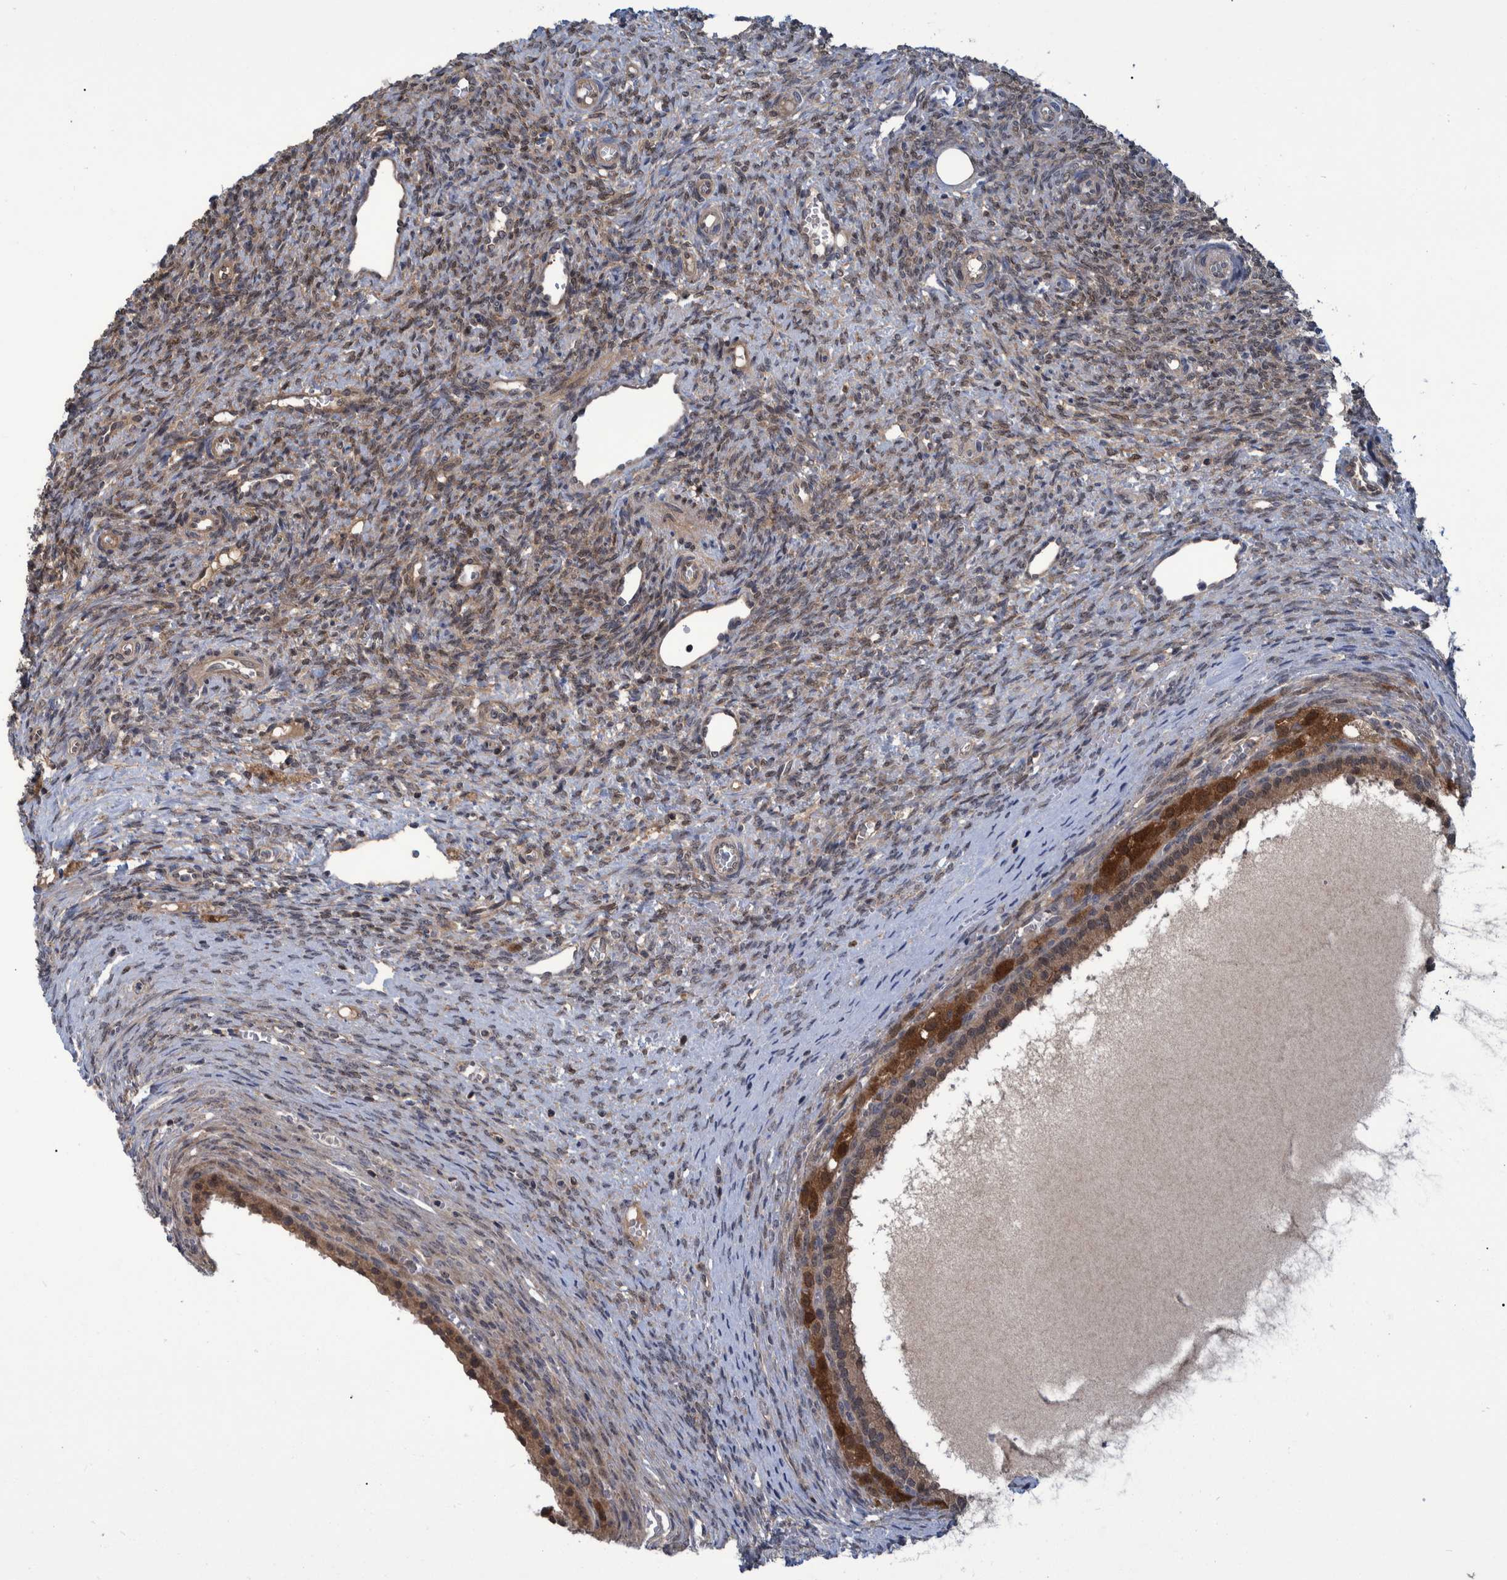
{"staining": {"intensity": "weak", "quantity": "25%-75%", "location": "cytoplasmic/membranous"}, "tissue": "ovary", "cell_type": "Follicle cells", "image_type": "normal", "snomed": [{"axis": "morphology", "description": "Normal tissue, NOS"}, {"axis": "topography", "description": "Ovary"}], "caption": "IHC (DAB) staining of unremarkable human ovary displays weak cytoplasmic/membranous protein positivity in about 25%-75% of follicle cells. The protein of interest is stained brown, and the nuclei are stained in blue (DAB IHC with brightfield microscopy, high magnification).", "gene": "PCYT2", "patient": {"sex": "female", "age": 41}}